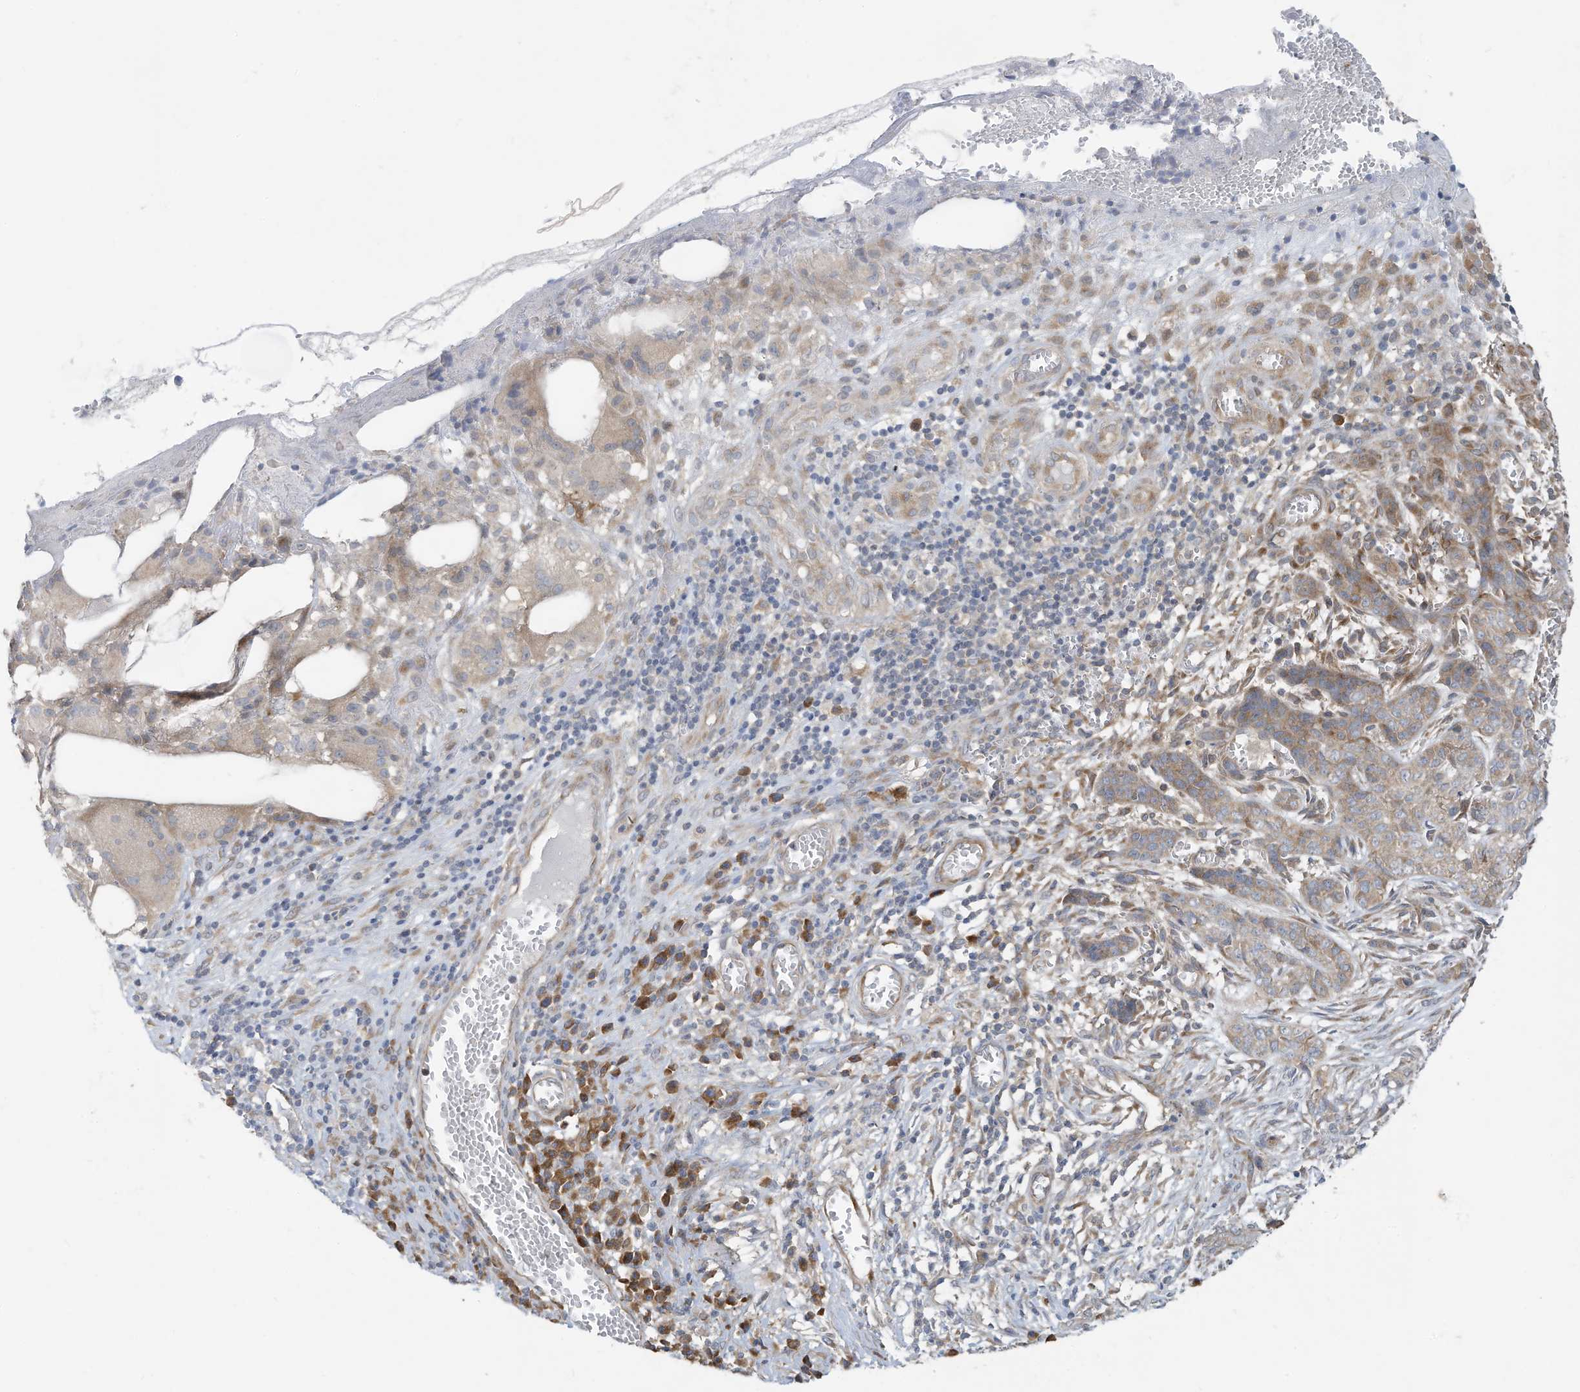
{"staining": {"intensity": "weak", "quantity": "25%-75%", "location": "cytoplasmic/membranous"}, "tissue": "skin cancer", "cell_type": "Tumor cells", "image_type": "cancer", "snomed": [{"axis": "morphology", "description": "Basal cell carcinoma"}, {"axis": "topography", "description": "Skin"}], "caption": "Skin basal cell carcinoma stained for a protein reveals weak cytoplasmic/membranous positivity in tumor cells.", "gene": "USE1", "patient": {"sex": "female", "age": 64}}